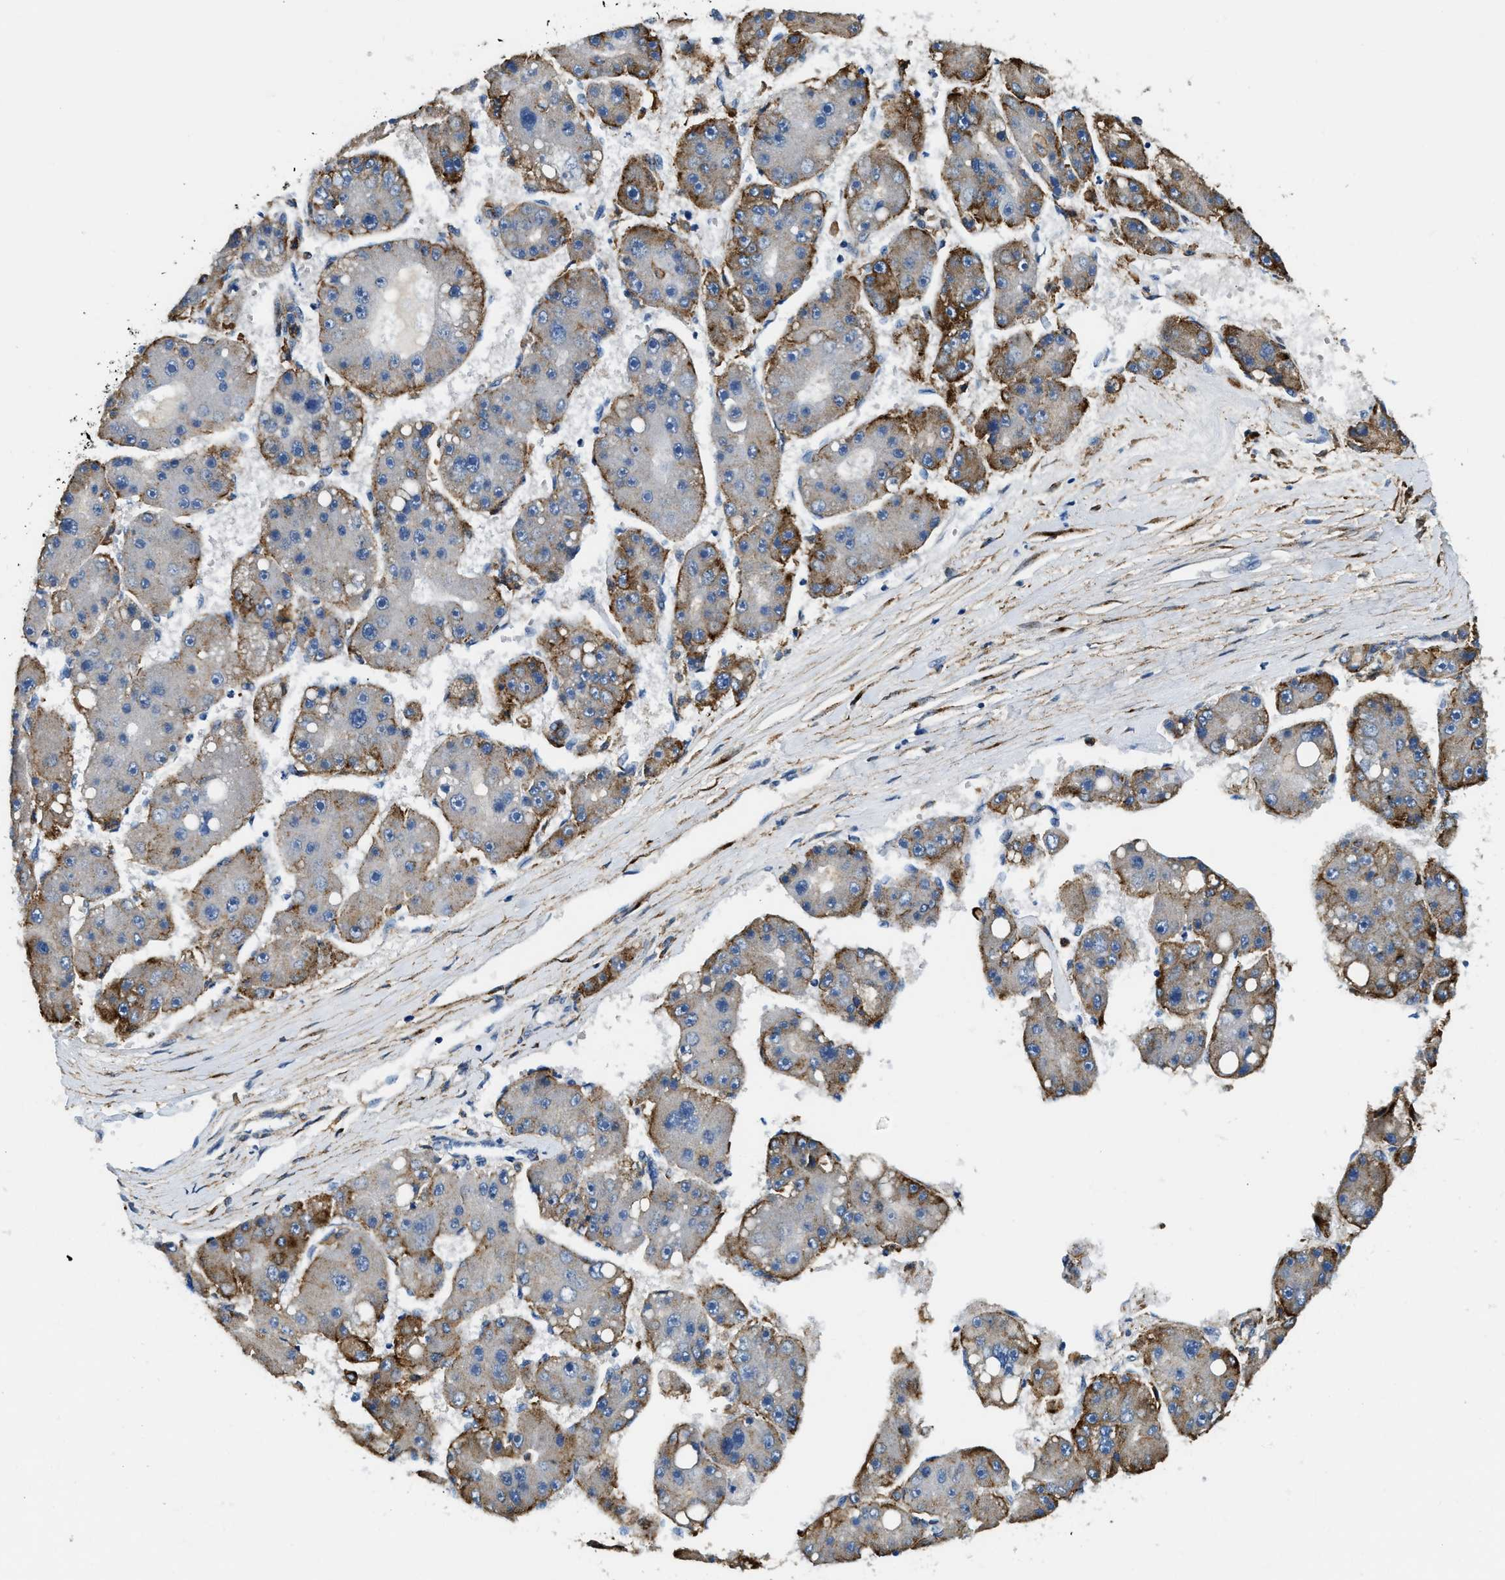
{"staining": {"intensity": "strong", "quantity": "<25%", "location": "cytoplasmic/membranous"}, "tissue": "liver cancer", "cell_type": "Tumor cells", "image_type": "cancer", "snomed": [{"axis": "morphology", "description": "Carcinoma, Hepatocellular, NOS"}, {"axis": "topography", "description": "Liver"}], "caption": "An immunohistochemistry histopathology image of neoplastic tissue is shown. Protein staining in brown labels strong cytoplasmic/membranous positivity in hepatocellular carcinoma (liver) within tumor cells.", "gene": "LRP1", "patient": {"sex": "female", "age": 61}}